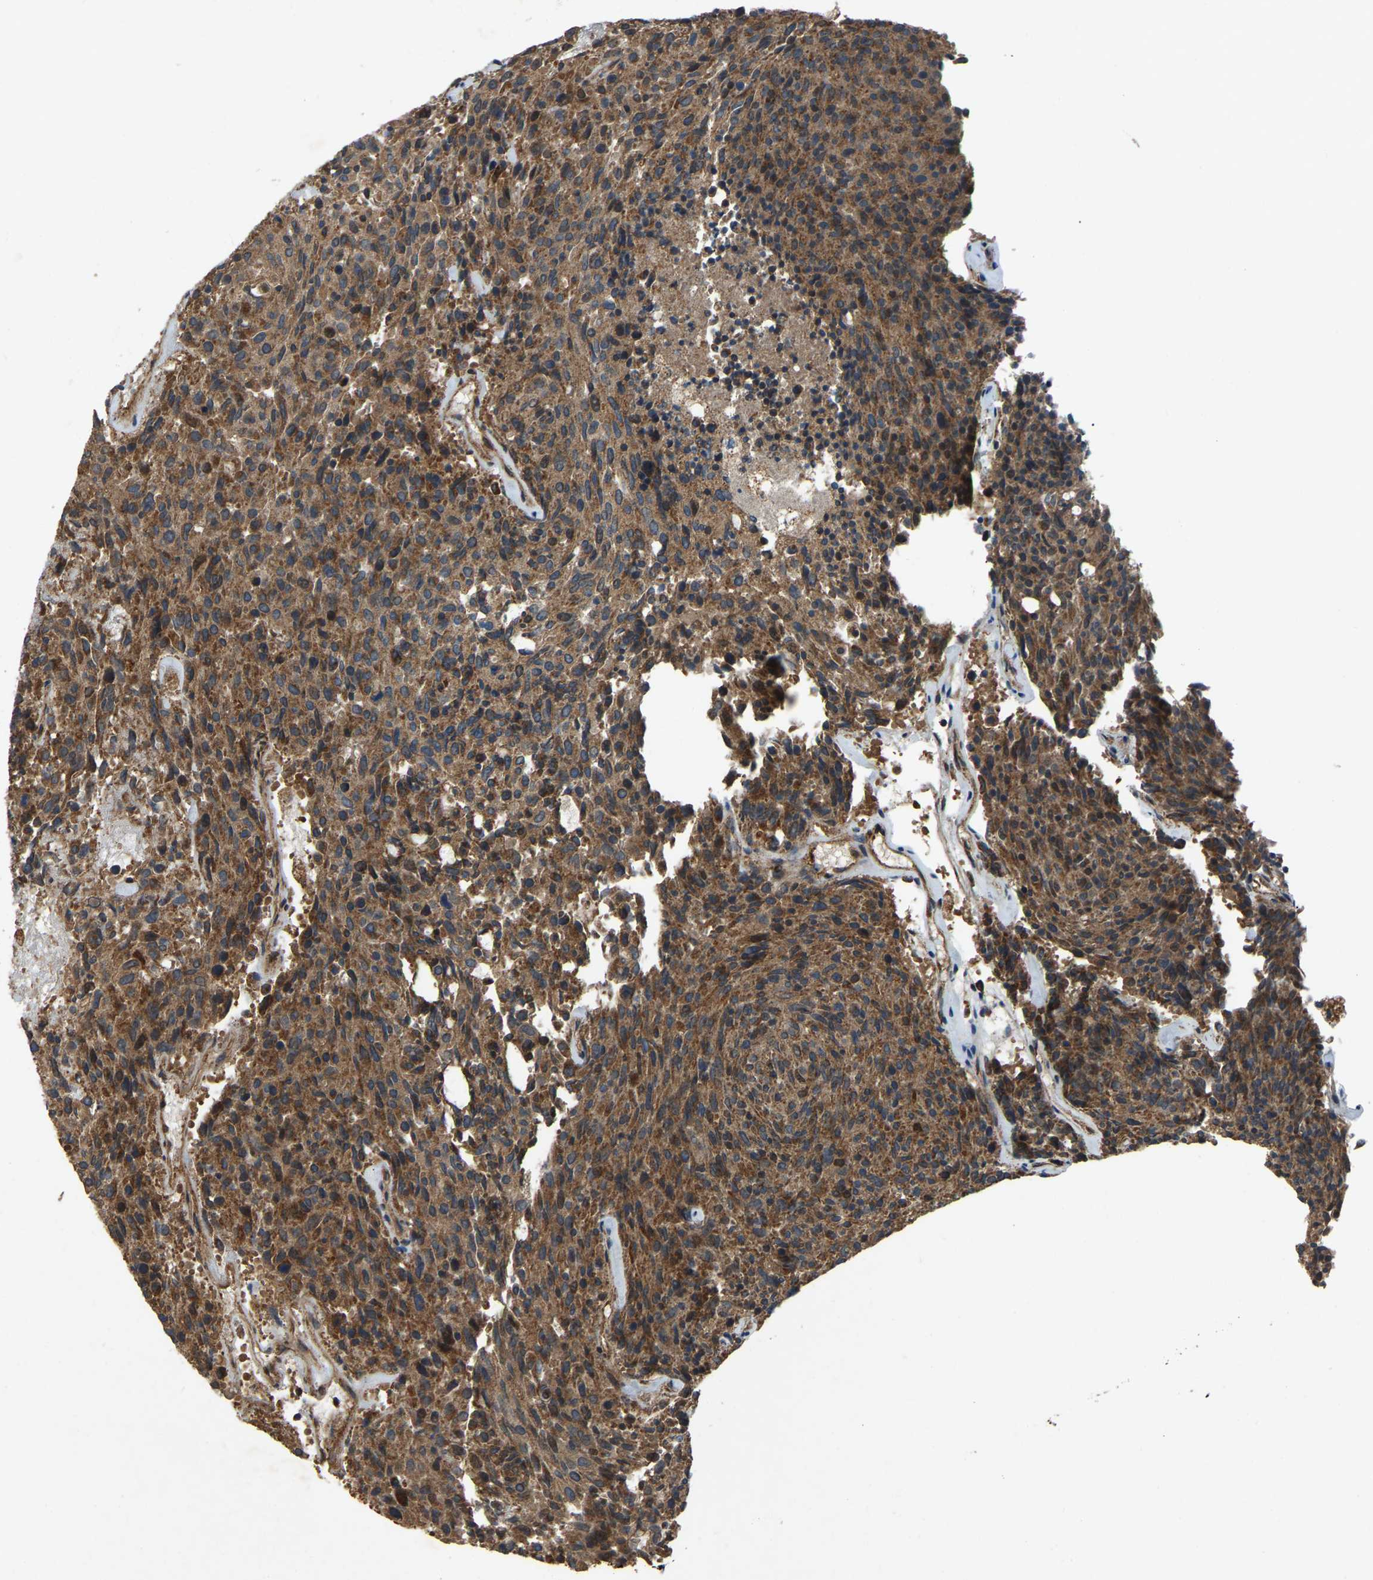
{"staining": {"intensity": "strong", "quantity": ">75%", "location": "cytoplasmic/membranous"}, "tissue": "carcinoid", "cell_type": "Tumor cells", "image_type": "cancer", "snomed": [{"axis": "morphology", "description": "Carcinoid, malignant, NOS"}, {"axis": "topography", "description": "Pancreas"}], "caption": "Tumor cells reveal high levels of strong cytoplasmic/membranous staining in approximately >75% of cells in human carcinoid. The staining is performed using DAB (3,3'-diaminobenzidine) brown chromogen to label protein expression. The nuclei are counter-stained blue using hematoxylin.", "gene": "SAMD9L", "patient": {"sex": "female", "age": 54}}